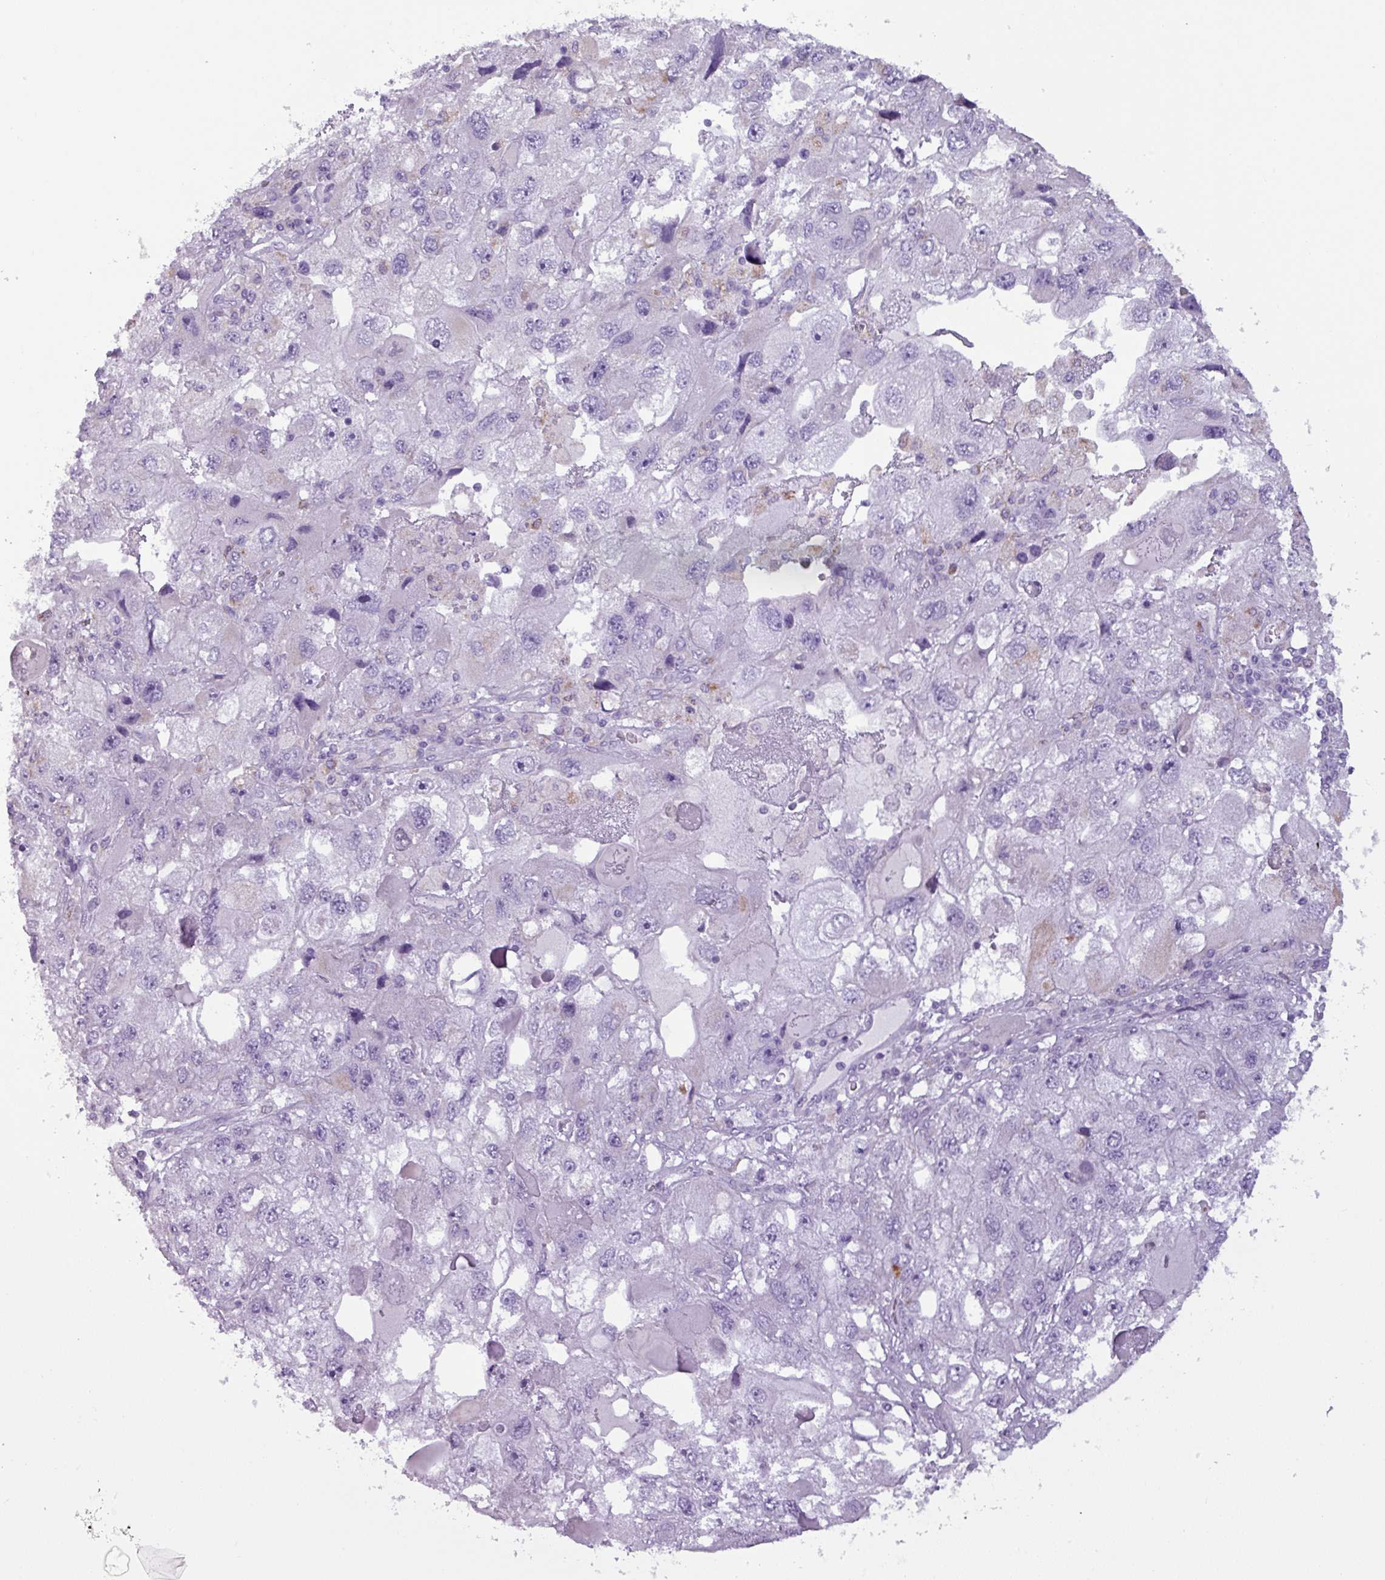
{"staining": {"intensity": "negative", "quantity": "none", "location": "none"}, "tissue": "endometrial cancer", "cell_type": "Tumor cells", "image_type": "cancer", "snomed": [{"axis": "morphology", "description": "Adenocarcinoma, NOS"}, {"axis": "topography", "description": "Endometrium"}], "caption": "Immunohistochemistry micrograph of neoplastic tissue: endometrial cancer stained with DAB (3,3'-diaminobenzidine) shows no significant protein staining in tumor cells.", "gene": "ZNF667", "patient": {"sex": "female", "age": 49}}